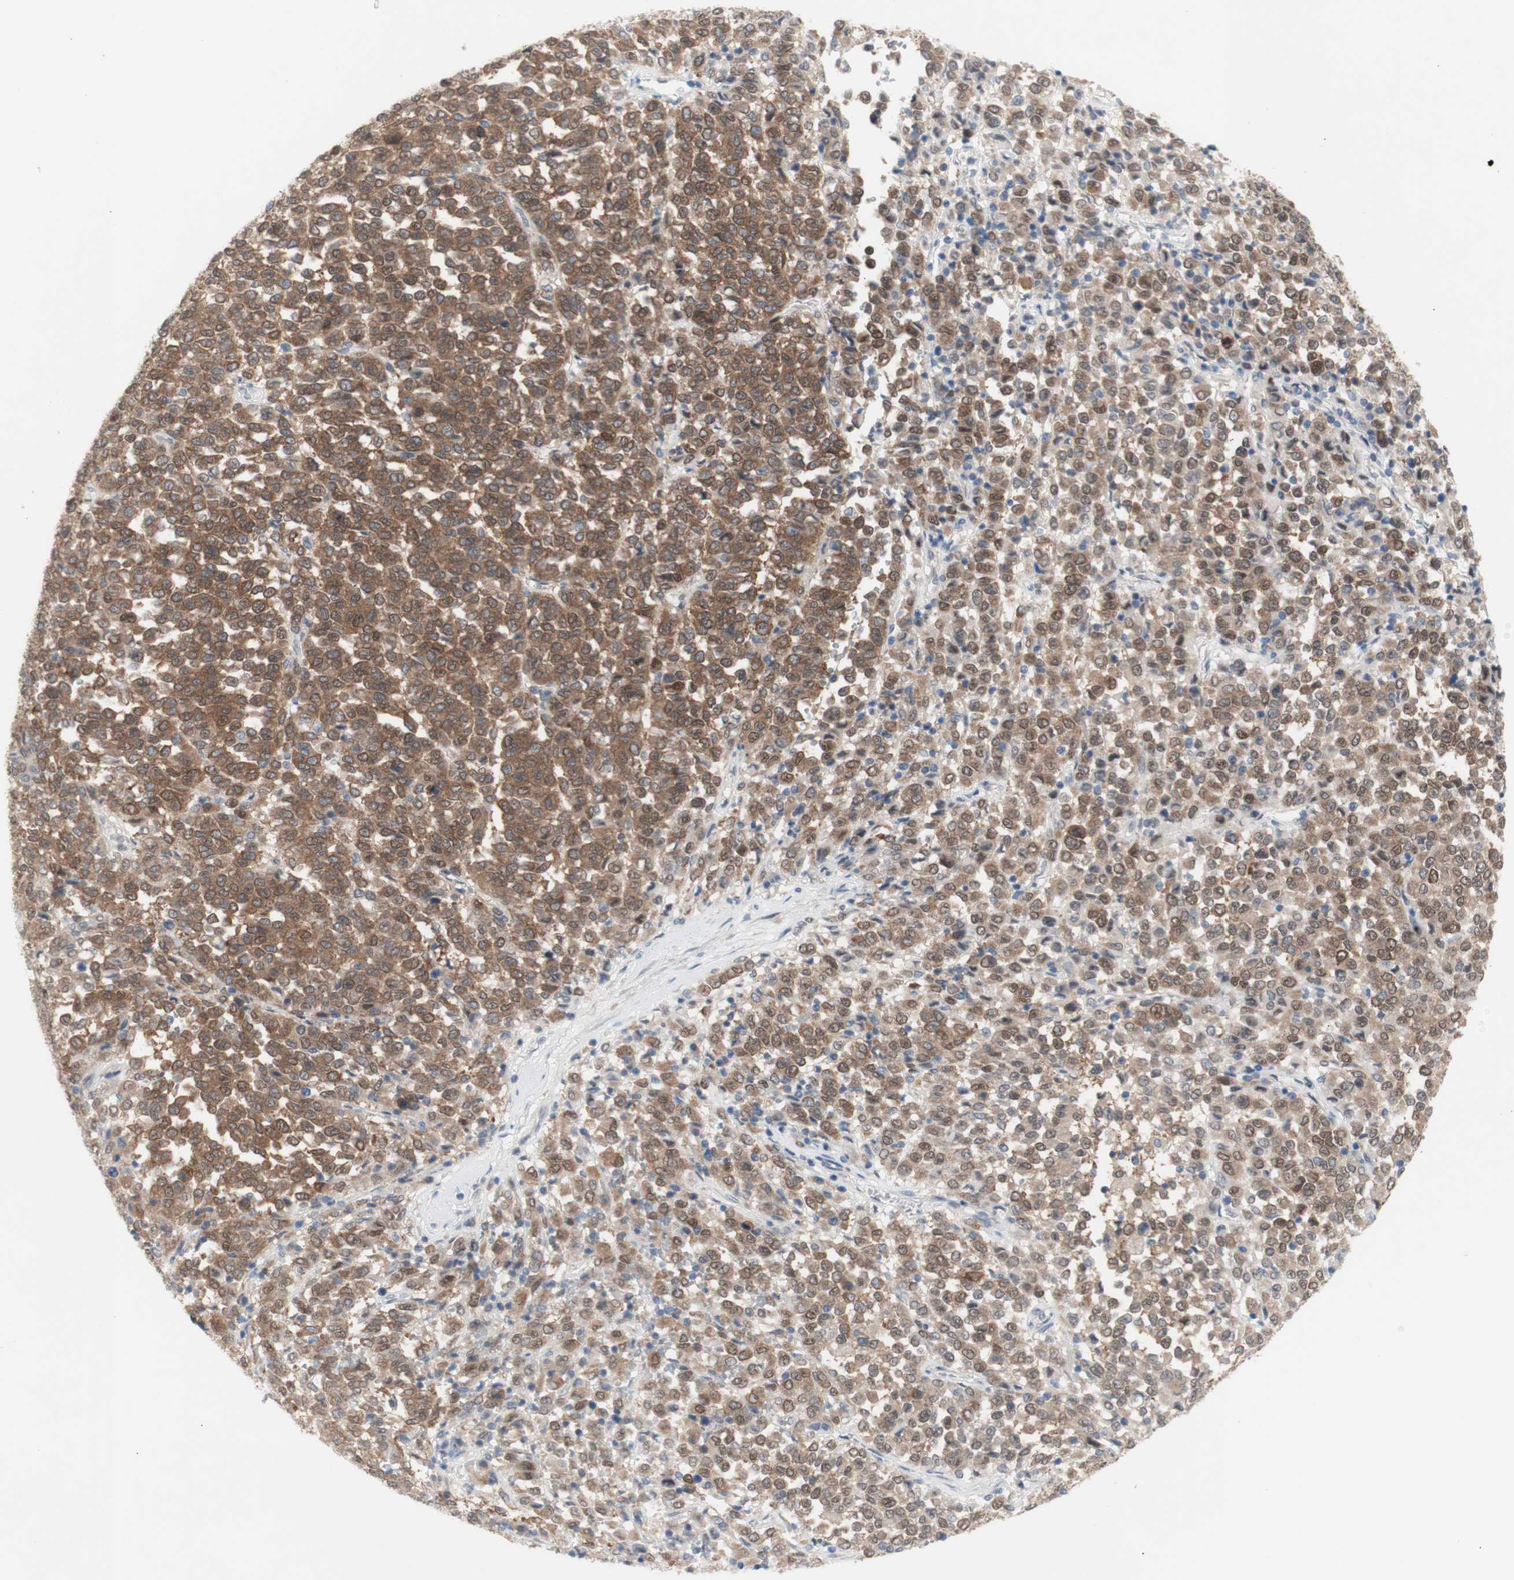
{"staining": {"intensity": "moderate", "quantity": ">75%", "location": "cytoplasmic/membranous"}, "tissue": "melanoma", "cell_type": "Tumor cells", "image_type": "cancer", "snomed": [{"axis": "morphology", "description": "Malignant melanoma, Metastatic site"}, {"axis": "topography", "description": "Pancreas"}], "caption": "Human melanoma stained for a protein (brown) reveals moderate cytoplasmic/membranous positive staining in about >75% of tumor cells.", "gene": "PRMT5", "patient": {"sex": "female", "age": 30}}